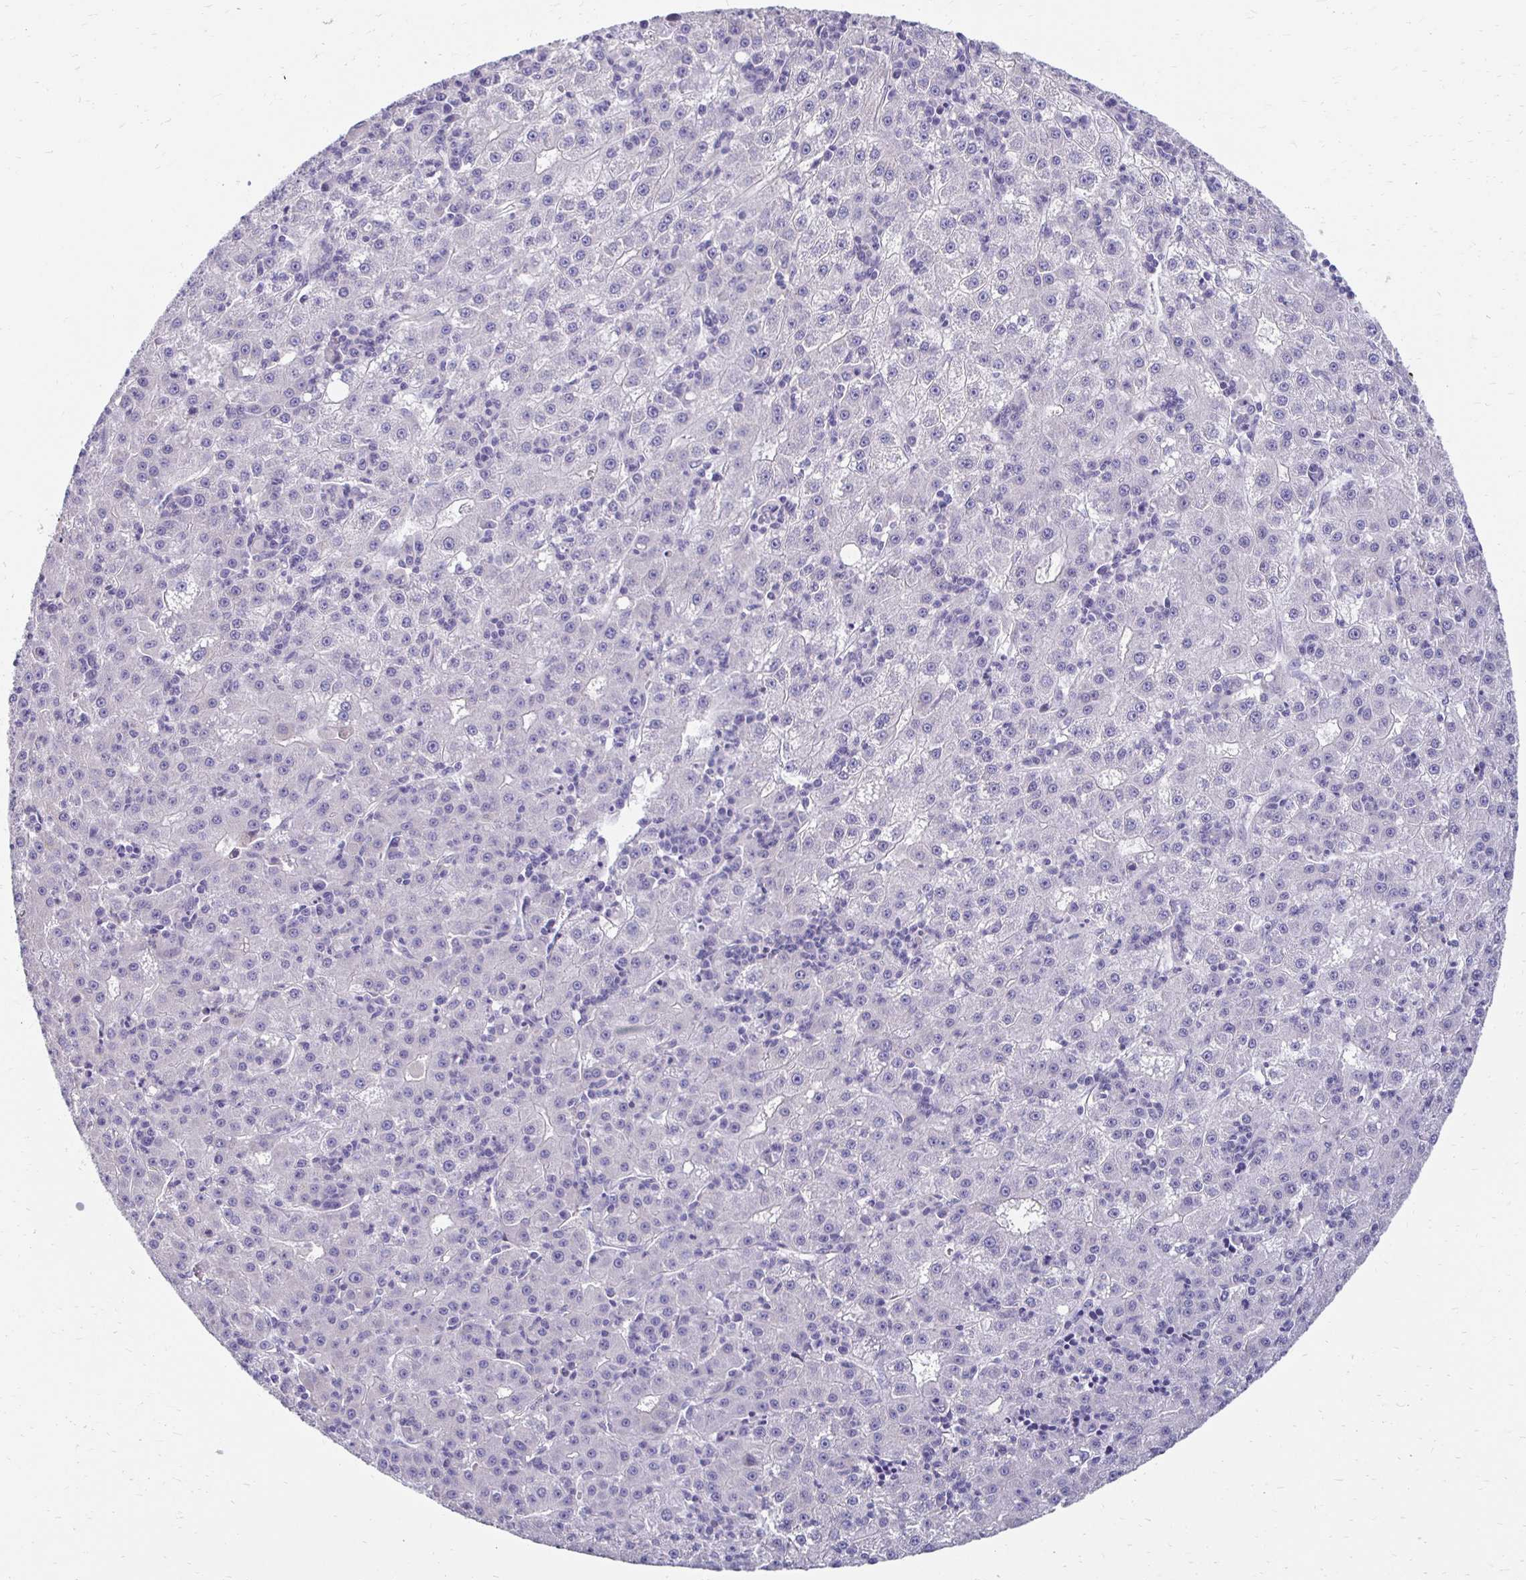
{"staining": {"intensity": "negative", "quantity": "none", "location": "none"}, "tissue": "liver cancer", "cell_type": "Tumor cells", "image_type": "cancer", "snomed": [{"axis": "morphology", "description": "Carcinoma, Hepatocellular, NOS"}, {"axis": "topography", "description": "Liver"}], "caption": "Immunohistochemistry of human hepatocellular carcinoma (liver) shows no expression in tumor cells.", "gene": "AKAP6", "patient": {"sex": "male", "age": 76}}